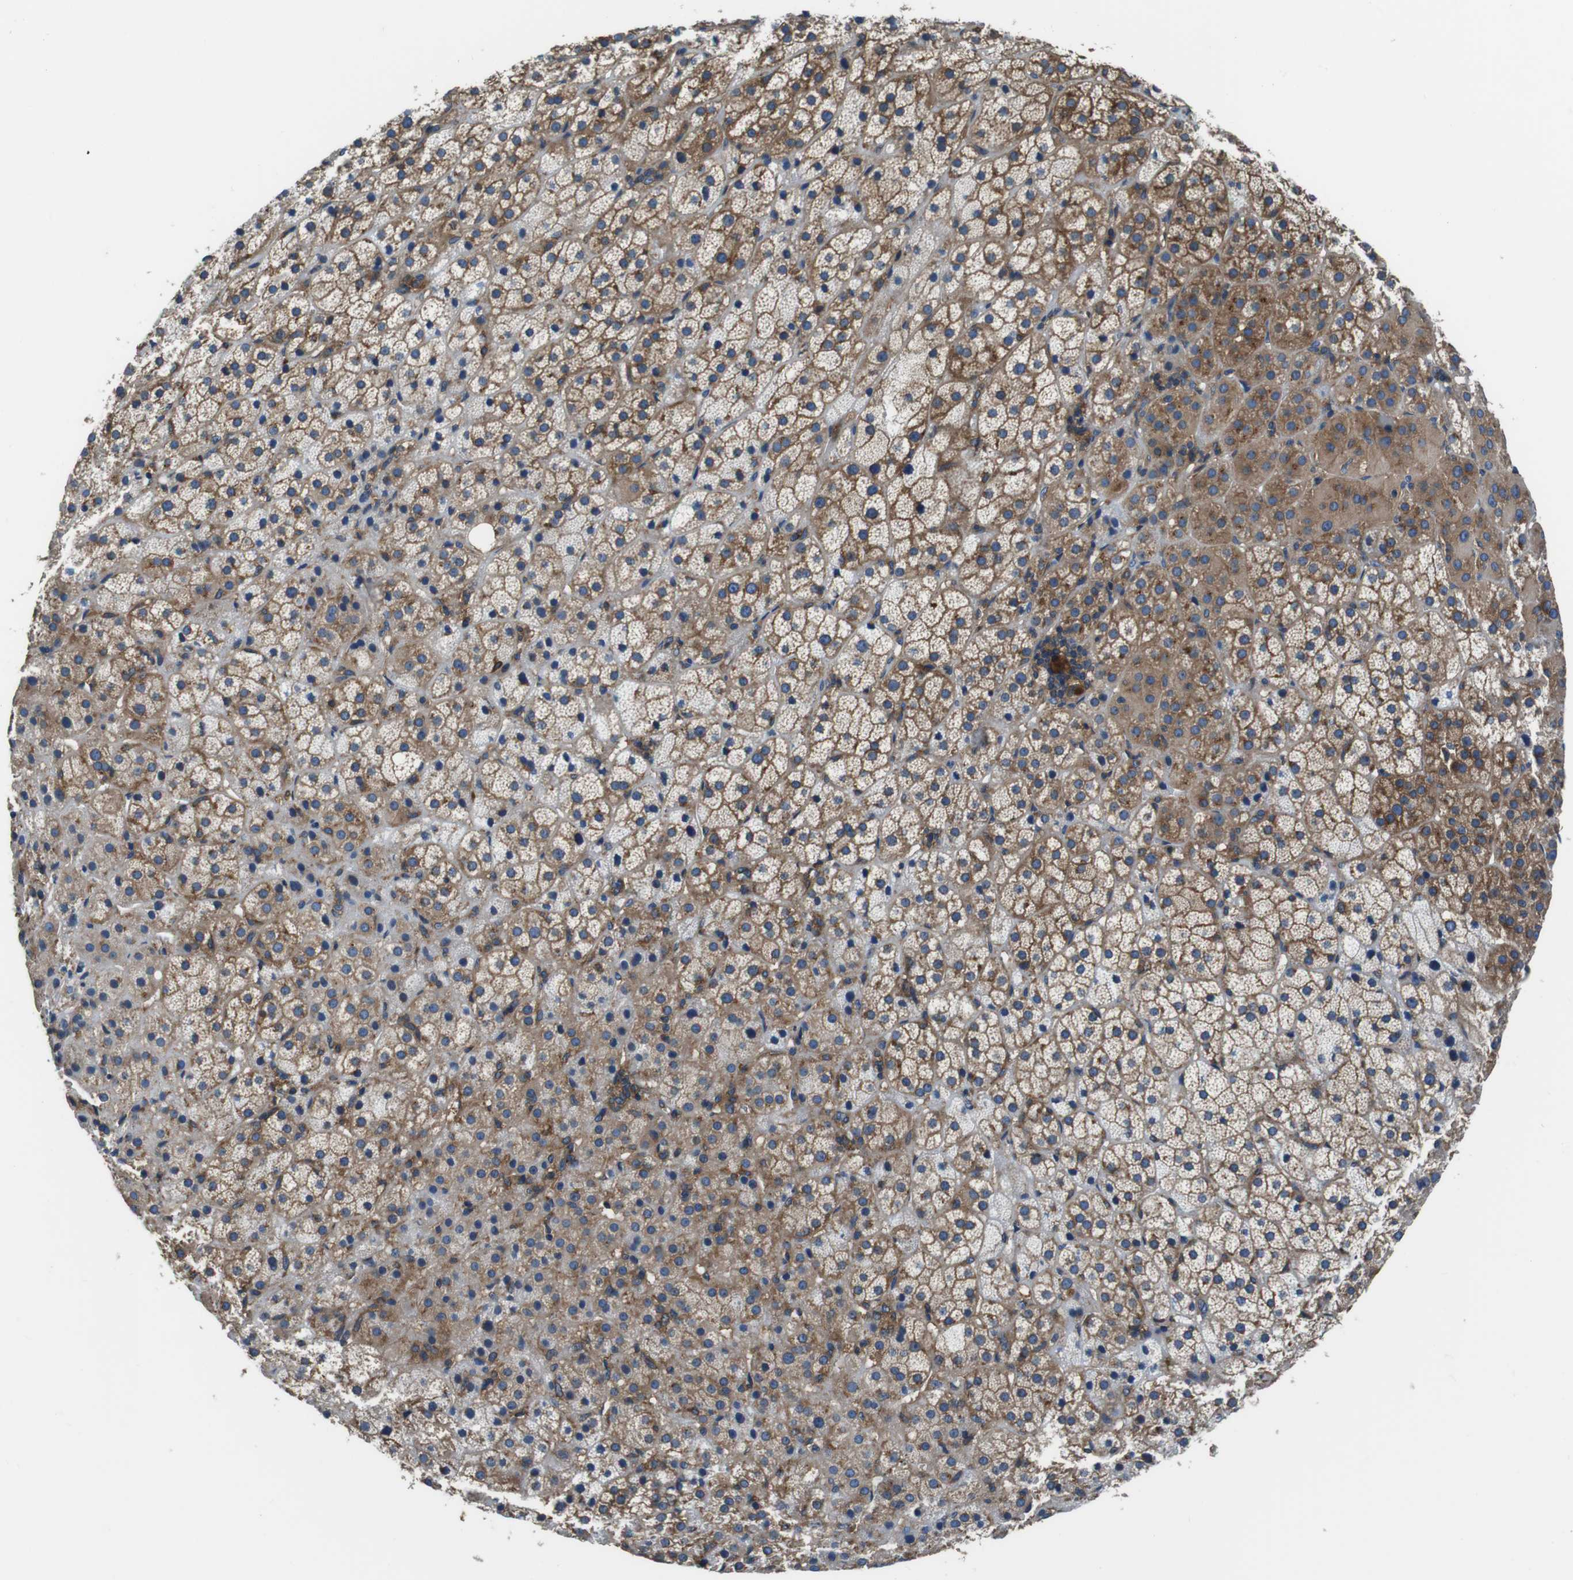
{"staining": {"intensity": "moderate", "quantity": "25%-75%", "location": "cytoplasmic/membranous"}, "tissue": "adrenal gland", "cell_type": "Glandular cells", "image_type": "normal", "snomed": [{"axis": "morphology", "description": "Normal tissue, NOS"}, {"axis": "topography", "description": "Adrenal gland"}], "caption": "High-magnification brightfield microscopy of unremarkable adrenal gland stained with DAB (brown) and counterstained with hematoxylin (blue). glandular cells exhibit moderate cytoplasmic/membranous expression is appreciated in approximately25%-75% of cells.", "gene": "DENND4C", "patient": {"sex": "female", "age": 57}}